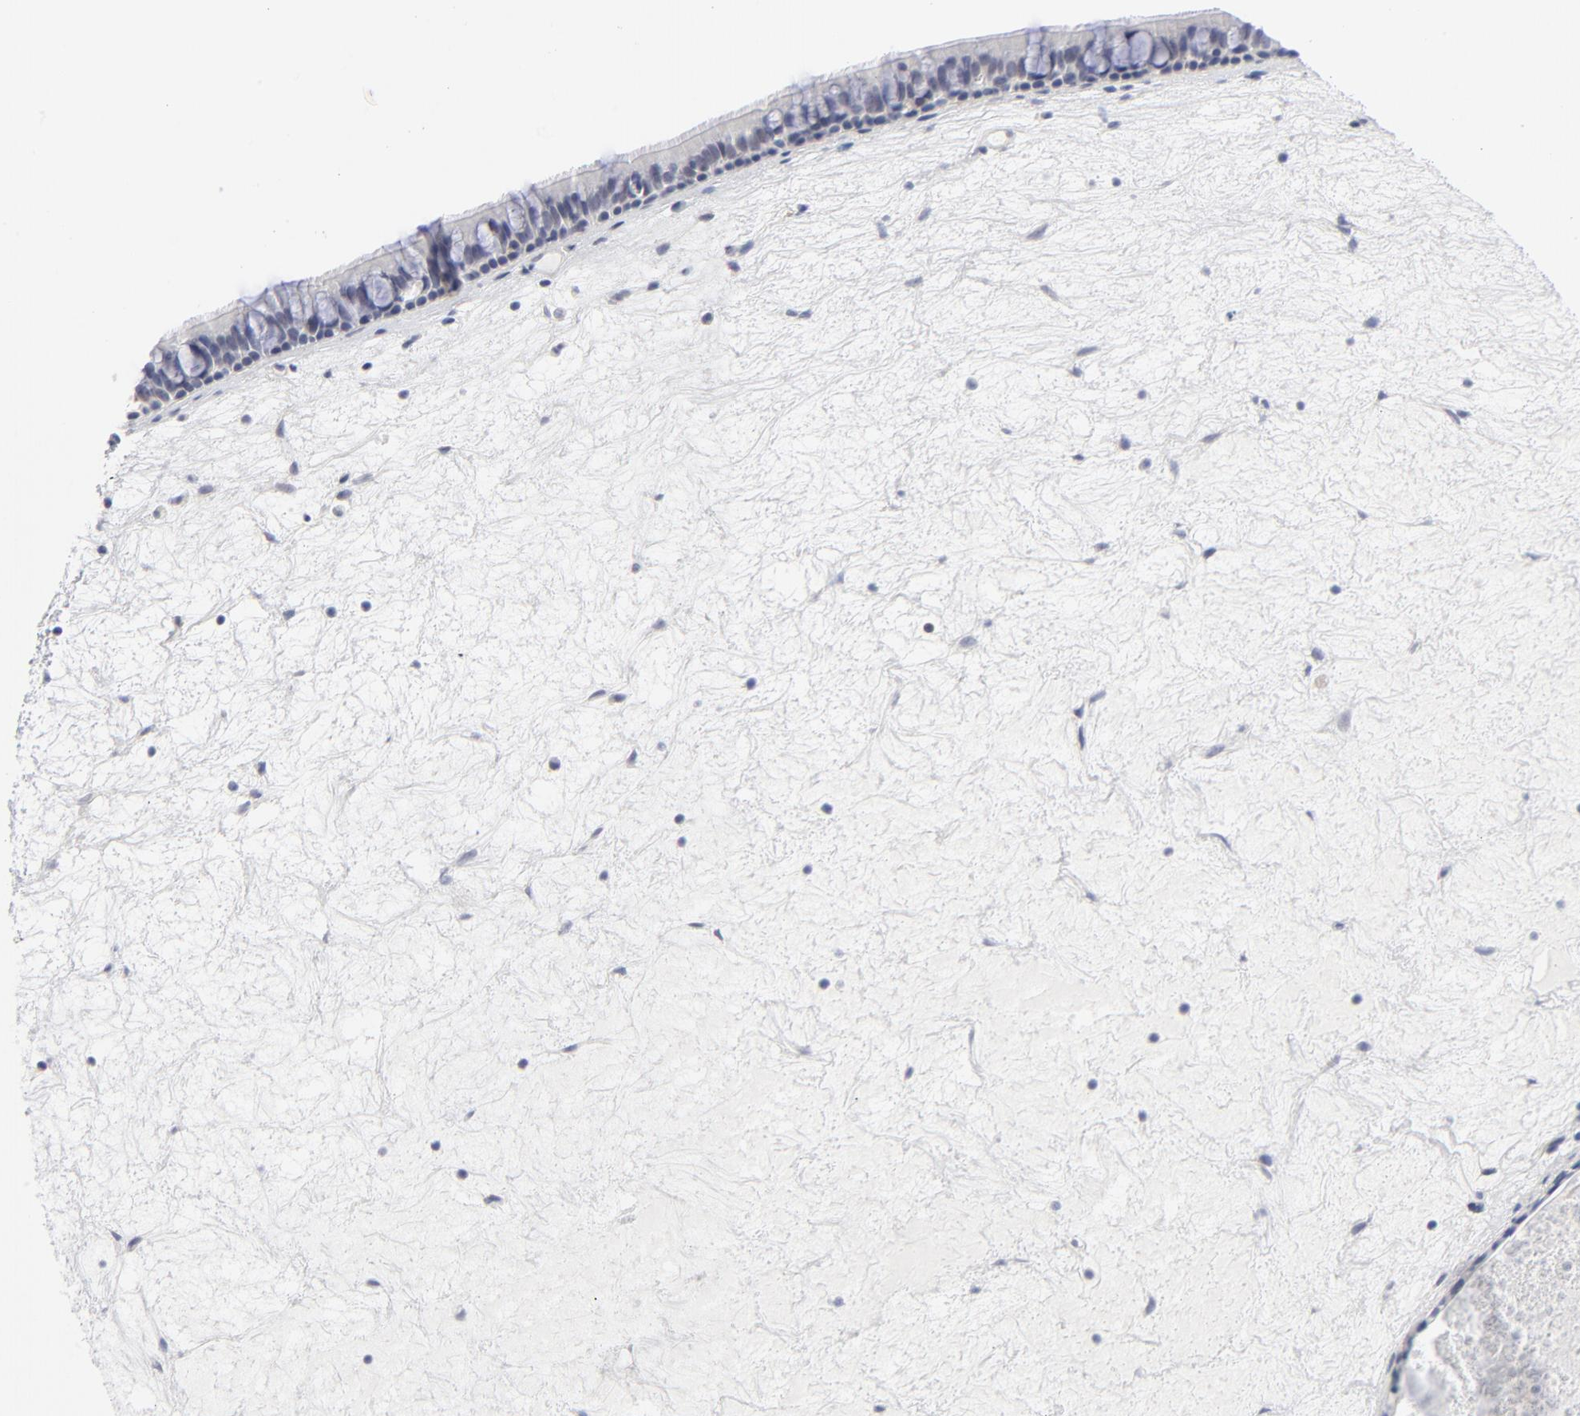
{"staining": {"intensity": "negative", "quantity": "none", "location": "none"}, "tissue": "nasopharynx", "cell_type": "Respiratory epithelial cells", "image_type": "normal", "snomed": [{"axis": "morphology", "description": "Normal tissue, NOS"}, {"axis": "topography", "description": "Nasopharynx"}], "caption": "DAB immunohistochemical staining of normal nasopharynx demonstrates no significant staining in respiratory epithelial cells.", "gene": "AURKA", "patient": {"sex": "female", "age": 78}}